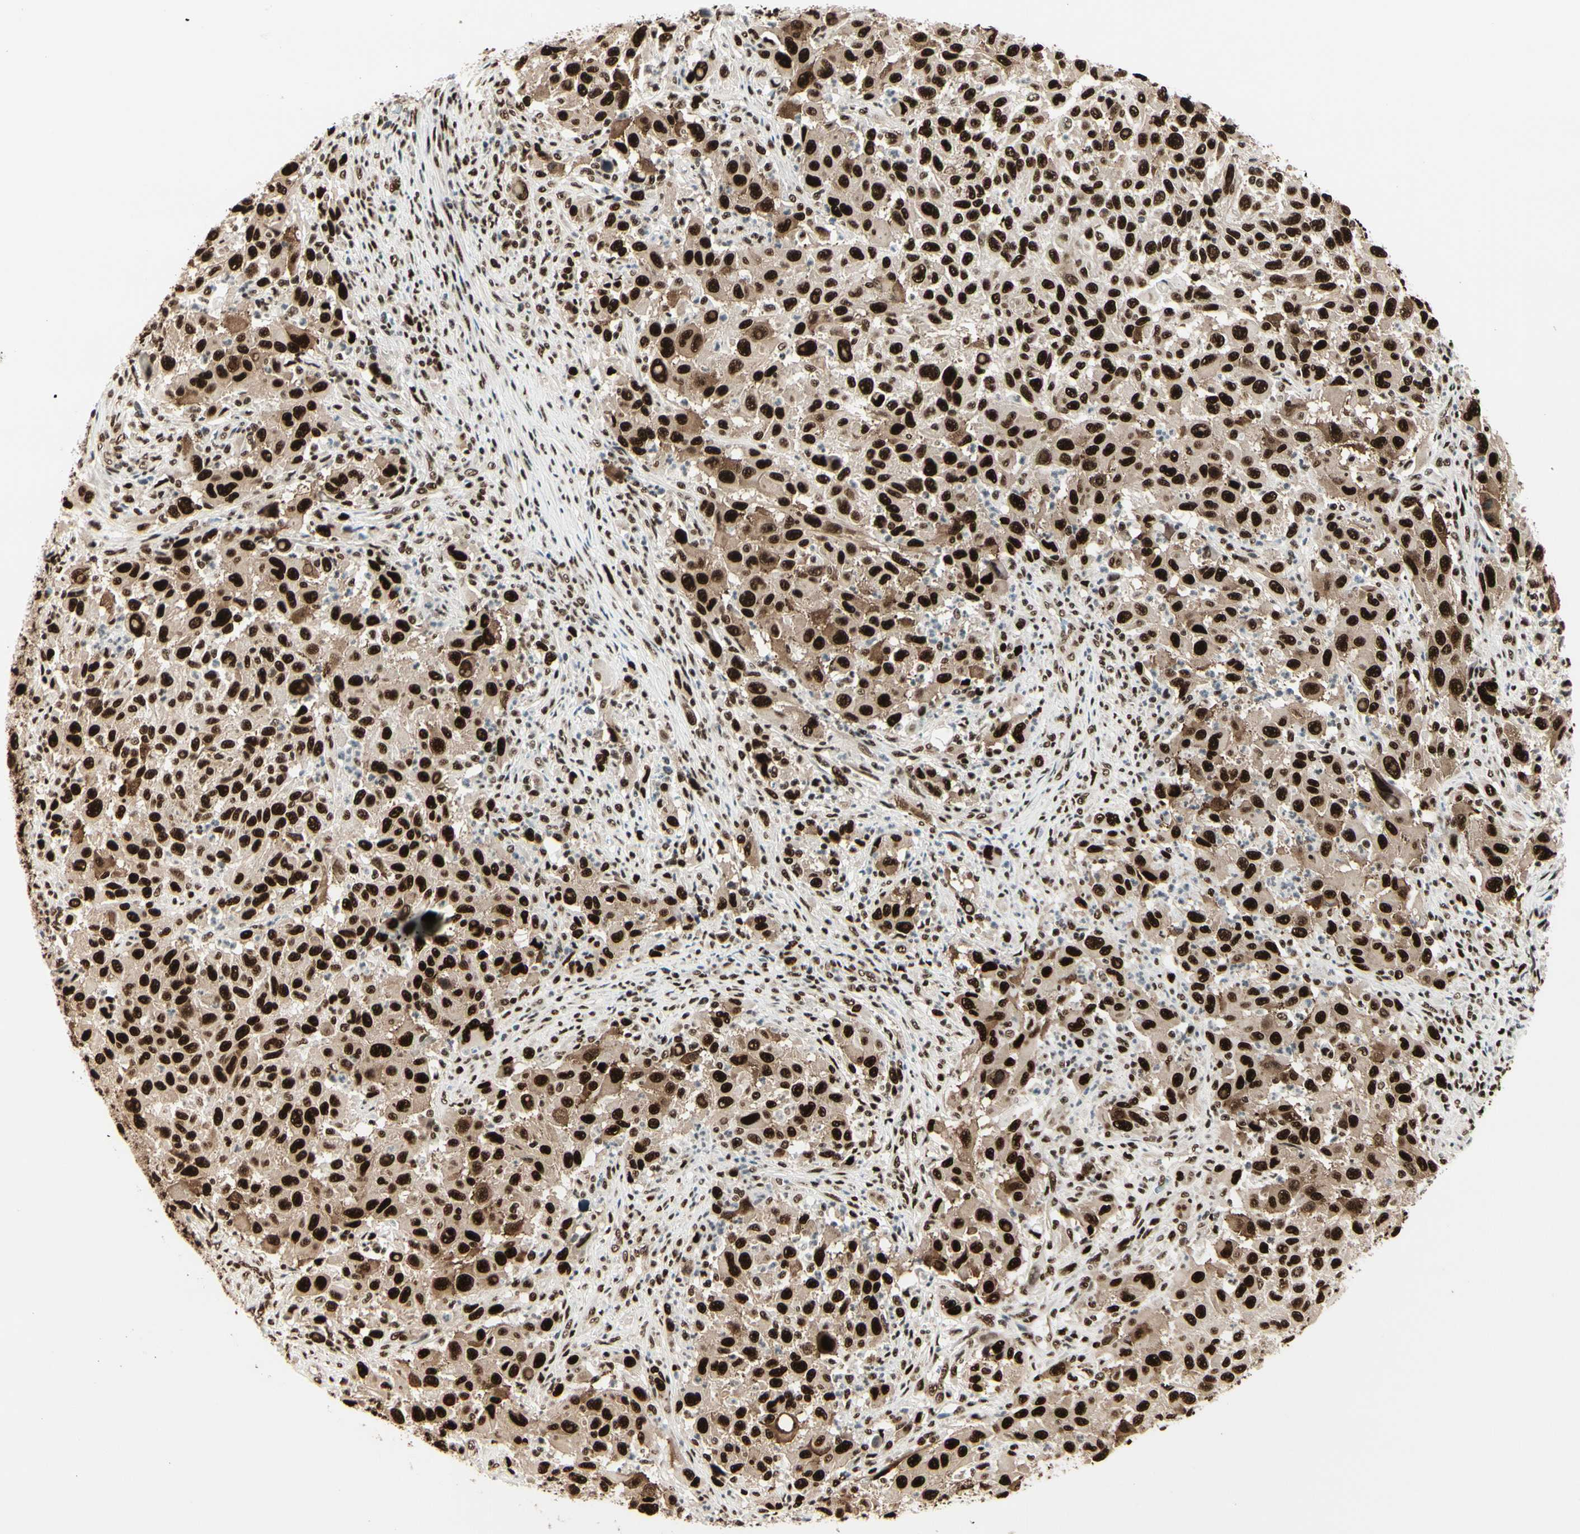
{"staining": {"intensity": "strong", "quantity": ">75%", "location": "nuclear"}, "tissue": "melanoma", "cell_type": "Tumor cells", "image_type": "cancer", "snomed": [{"axis": "morphology", "description": "Malignant melanoma, Metastatic site"}, {"axis": "topography", "description": "Lymph node"}], "caption": "Protein expression analysis of human melanoma reveals strong nuclear expression in approximately >75% of tumor cells.", "gene": "HEXIM1", "patient": {"sex": "male", "age": 61}}